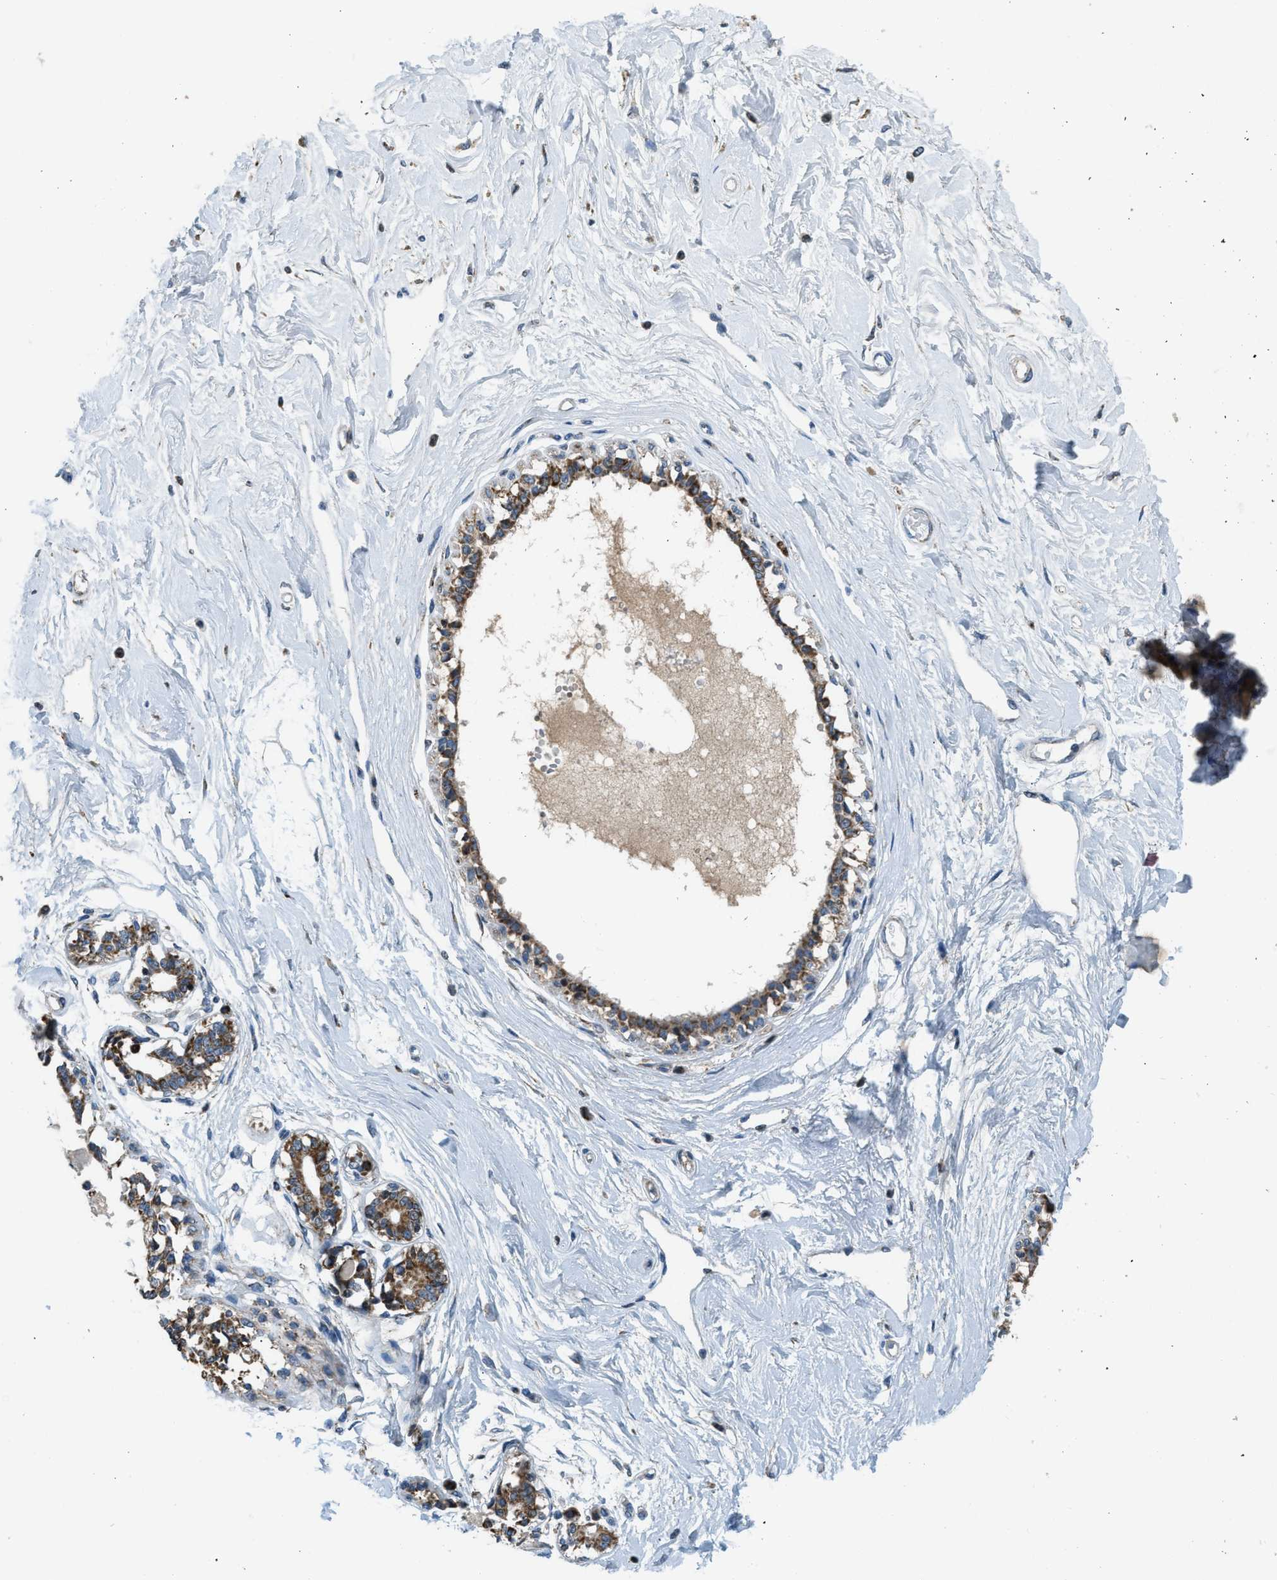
{"staining": {"intensity": "negative", "quantity": "none", "location": "none"}, "tissue": "breast", "cell_type": "Adipocytes", "image_type": "normal", "snomed": [{"axis": "morphology", "description": "Normal tissue, NOS"}, {"axis": "topography", "description": "Breast"}], "caption": "Adipocytes are negative for brown protein staining in unremarkable breast. The staining was performed using DAB (3,3'-diaminobenzidine) to visualize the protein expression in brown, while the nuclei were stained in blue with hematoxylin (Magnification: 20x).", "gene": "ACADVL", "patient": {"sex": "female", "age": 45}}